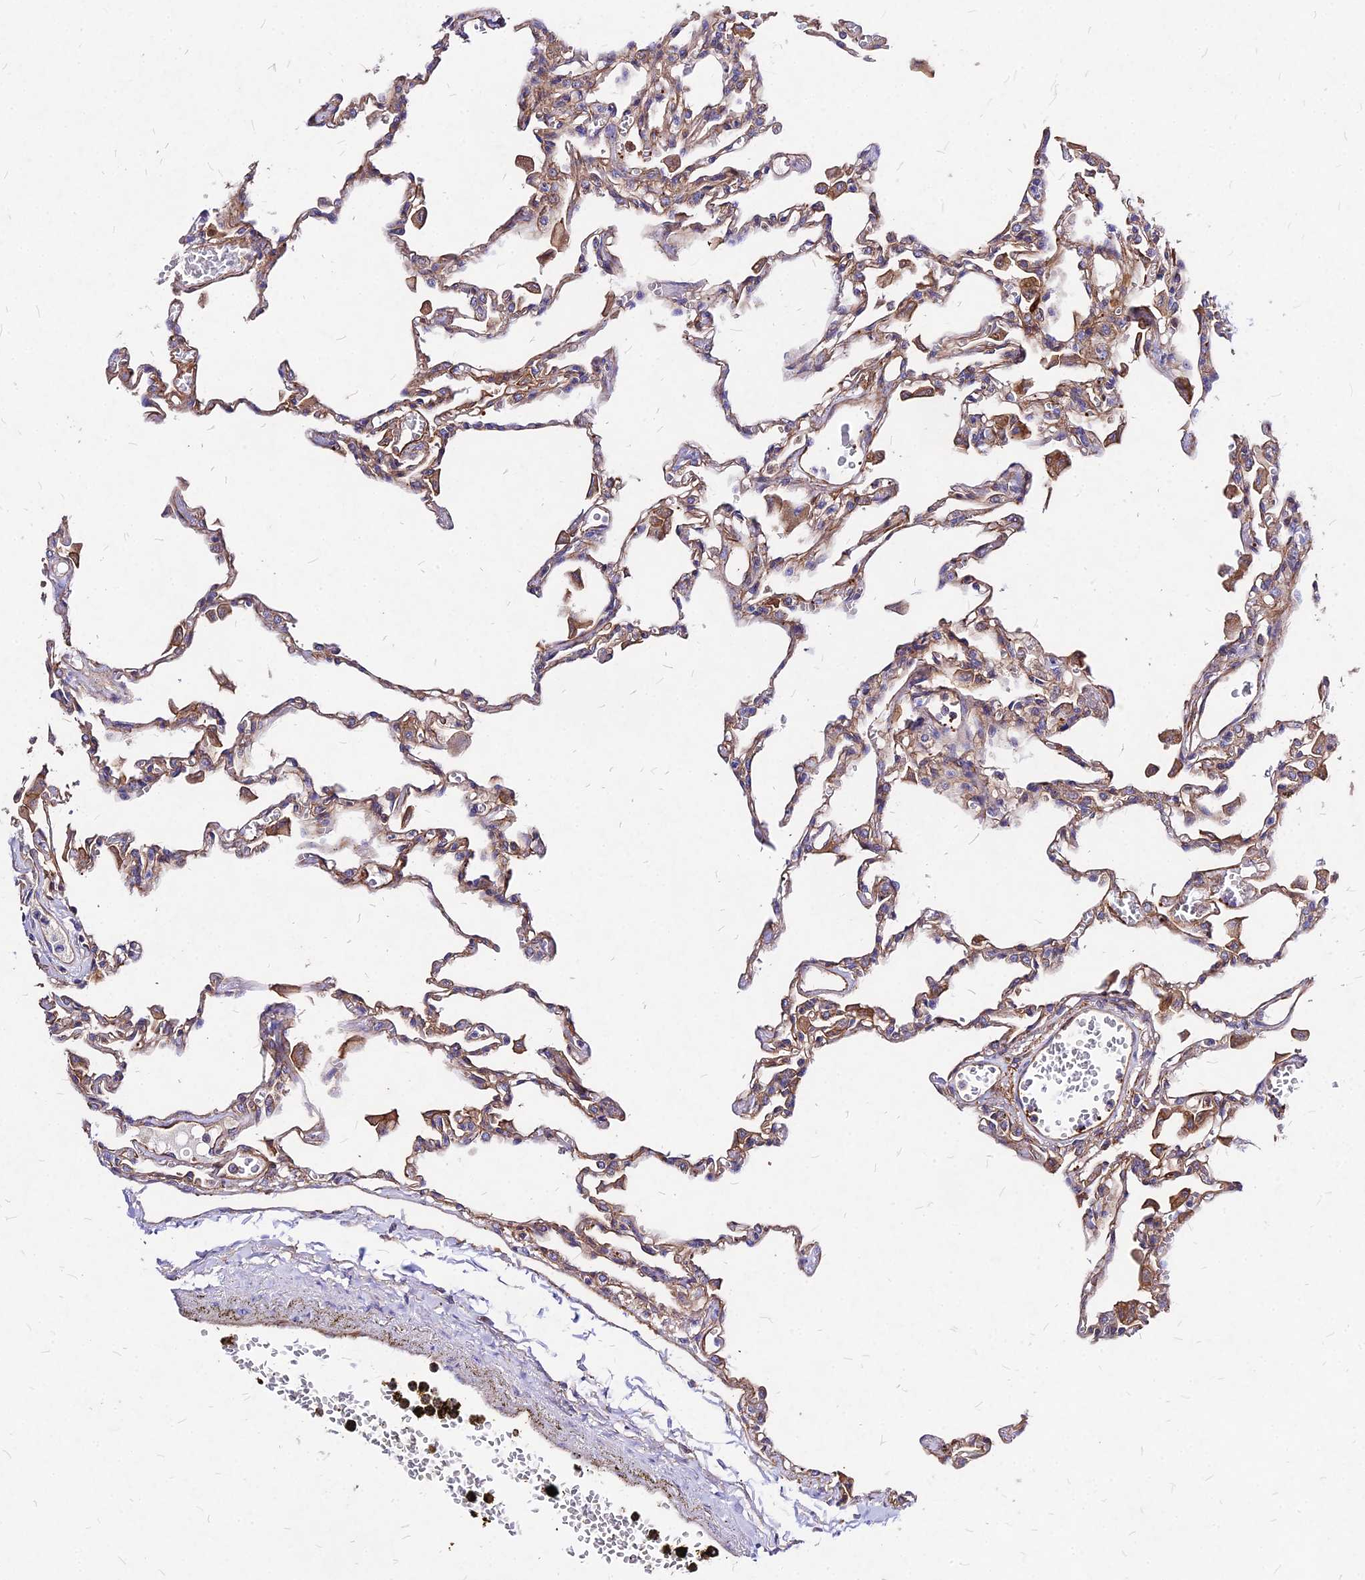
{"staining": {"intensity": "moderate", "quantity": ">75%", "location": "cytoplasmic/membranous"}, "tissue": "lung", "cell_type": "Alveolar cells", "image_type": "normal", "snomed": [{"axis": "morphology", "description": "Normal tissue, NOS"}, {"axis": "topography", "description": "Bronchus"}, {"axis": "topography", "description": "Lung"}], "caption": "A brown stain shows moderate cytoplasmic/membranous expression of a protein in alveolar cells of unremarkable human lung. Using DAB (brown) and hematoxylin (blue) stains, captured at high magnification using brightfield microscopy.", "gene": "EFCC1", "patient": {"sex": "female", "age": 49}}